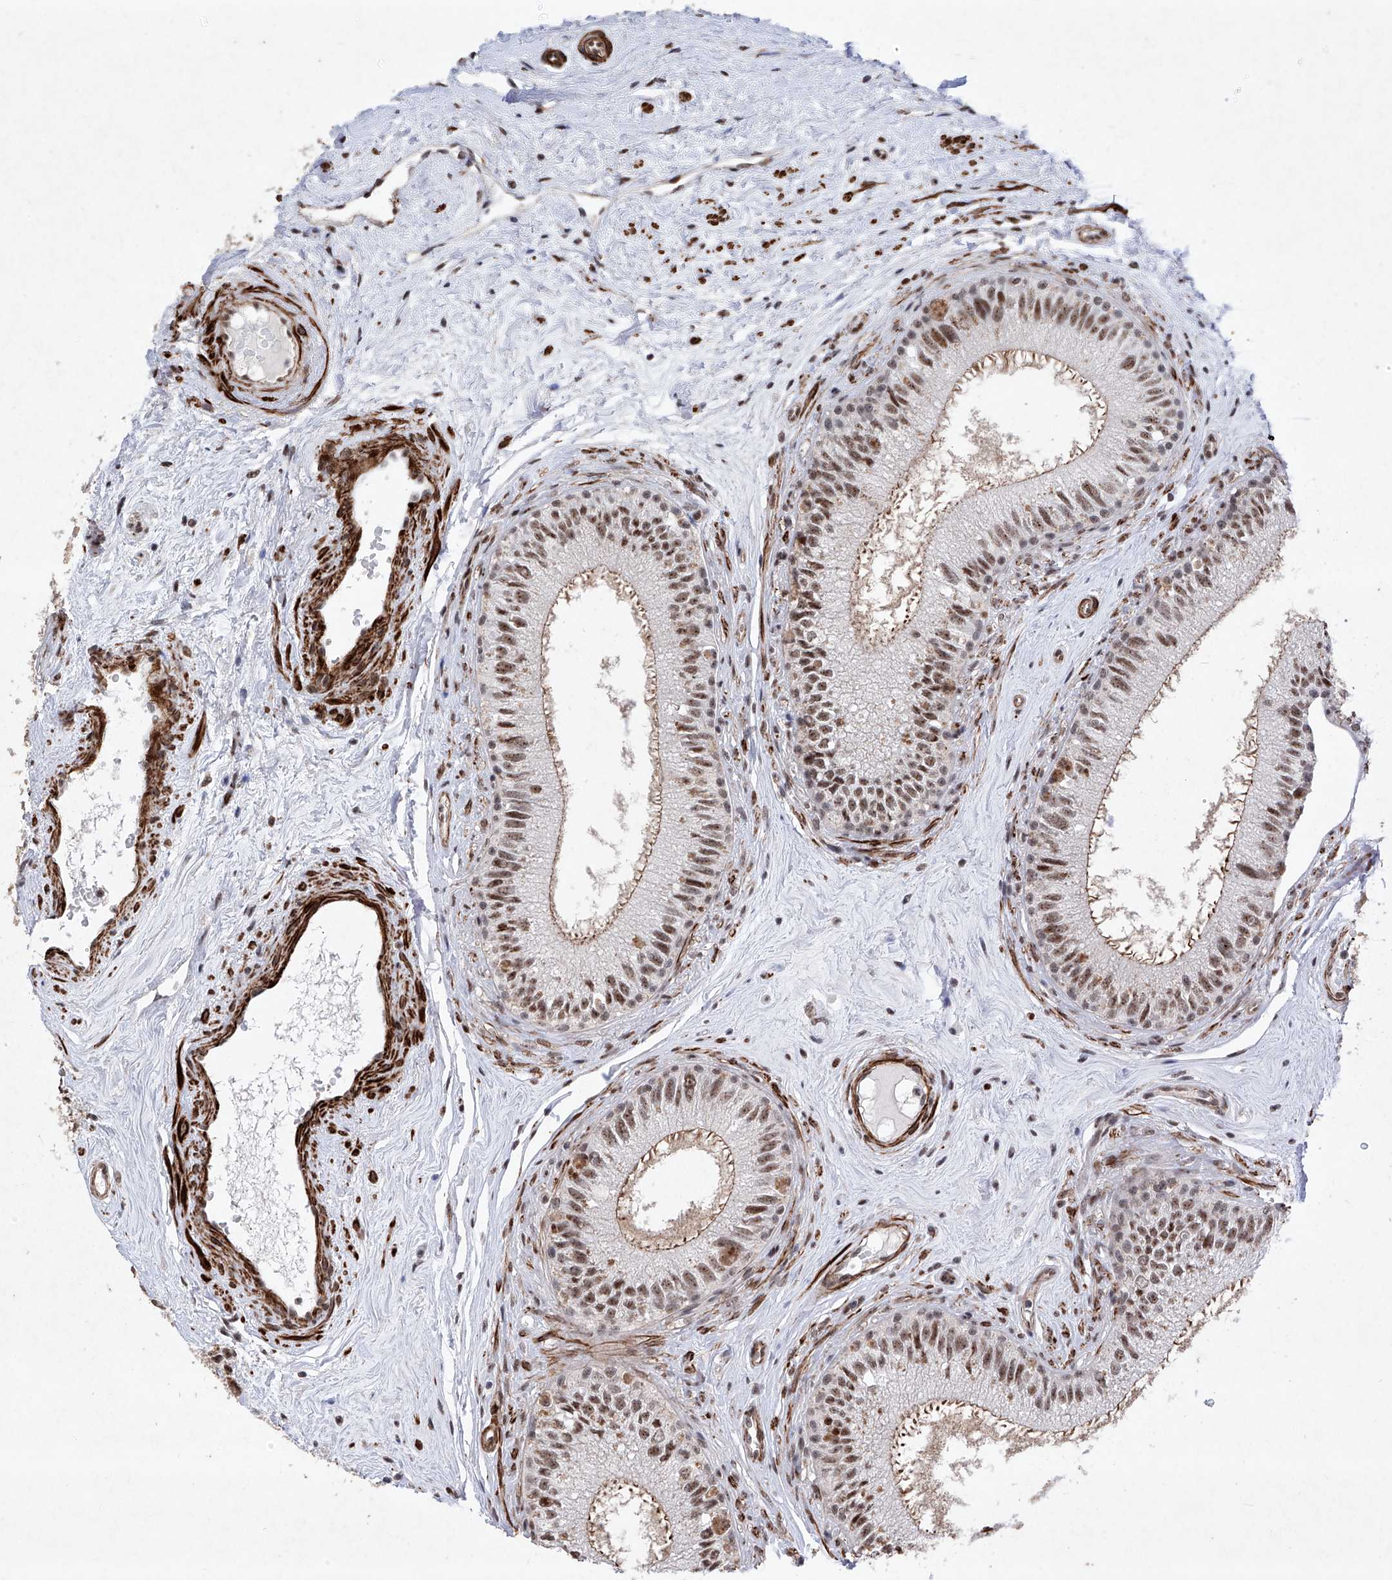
{"staining": {"intensity": "moderate", "quantity": ">75%", "location": "cytoplasmic/membranous,nuclear"}, "tissue": "epididymis", "cell_type": "Glandular cells", "image_type": "normal", "snomed": [{"axis": "morphology", "description": "Normal tissue, NOS"}, {"axis": "topography", "description": "Epididymis"}], "caption": "DAB immunohistochemical staining of normal epididymis displays moderate cytoplasmic/membranous,nuclear protein staining in about >75% of glandular cells.", "gene": "NFATC4", "patient": {"sex": "male", "age": 71}}